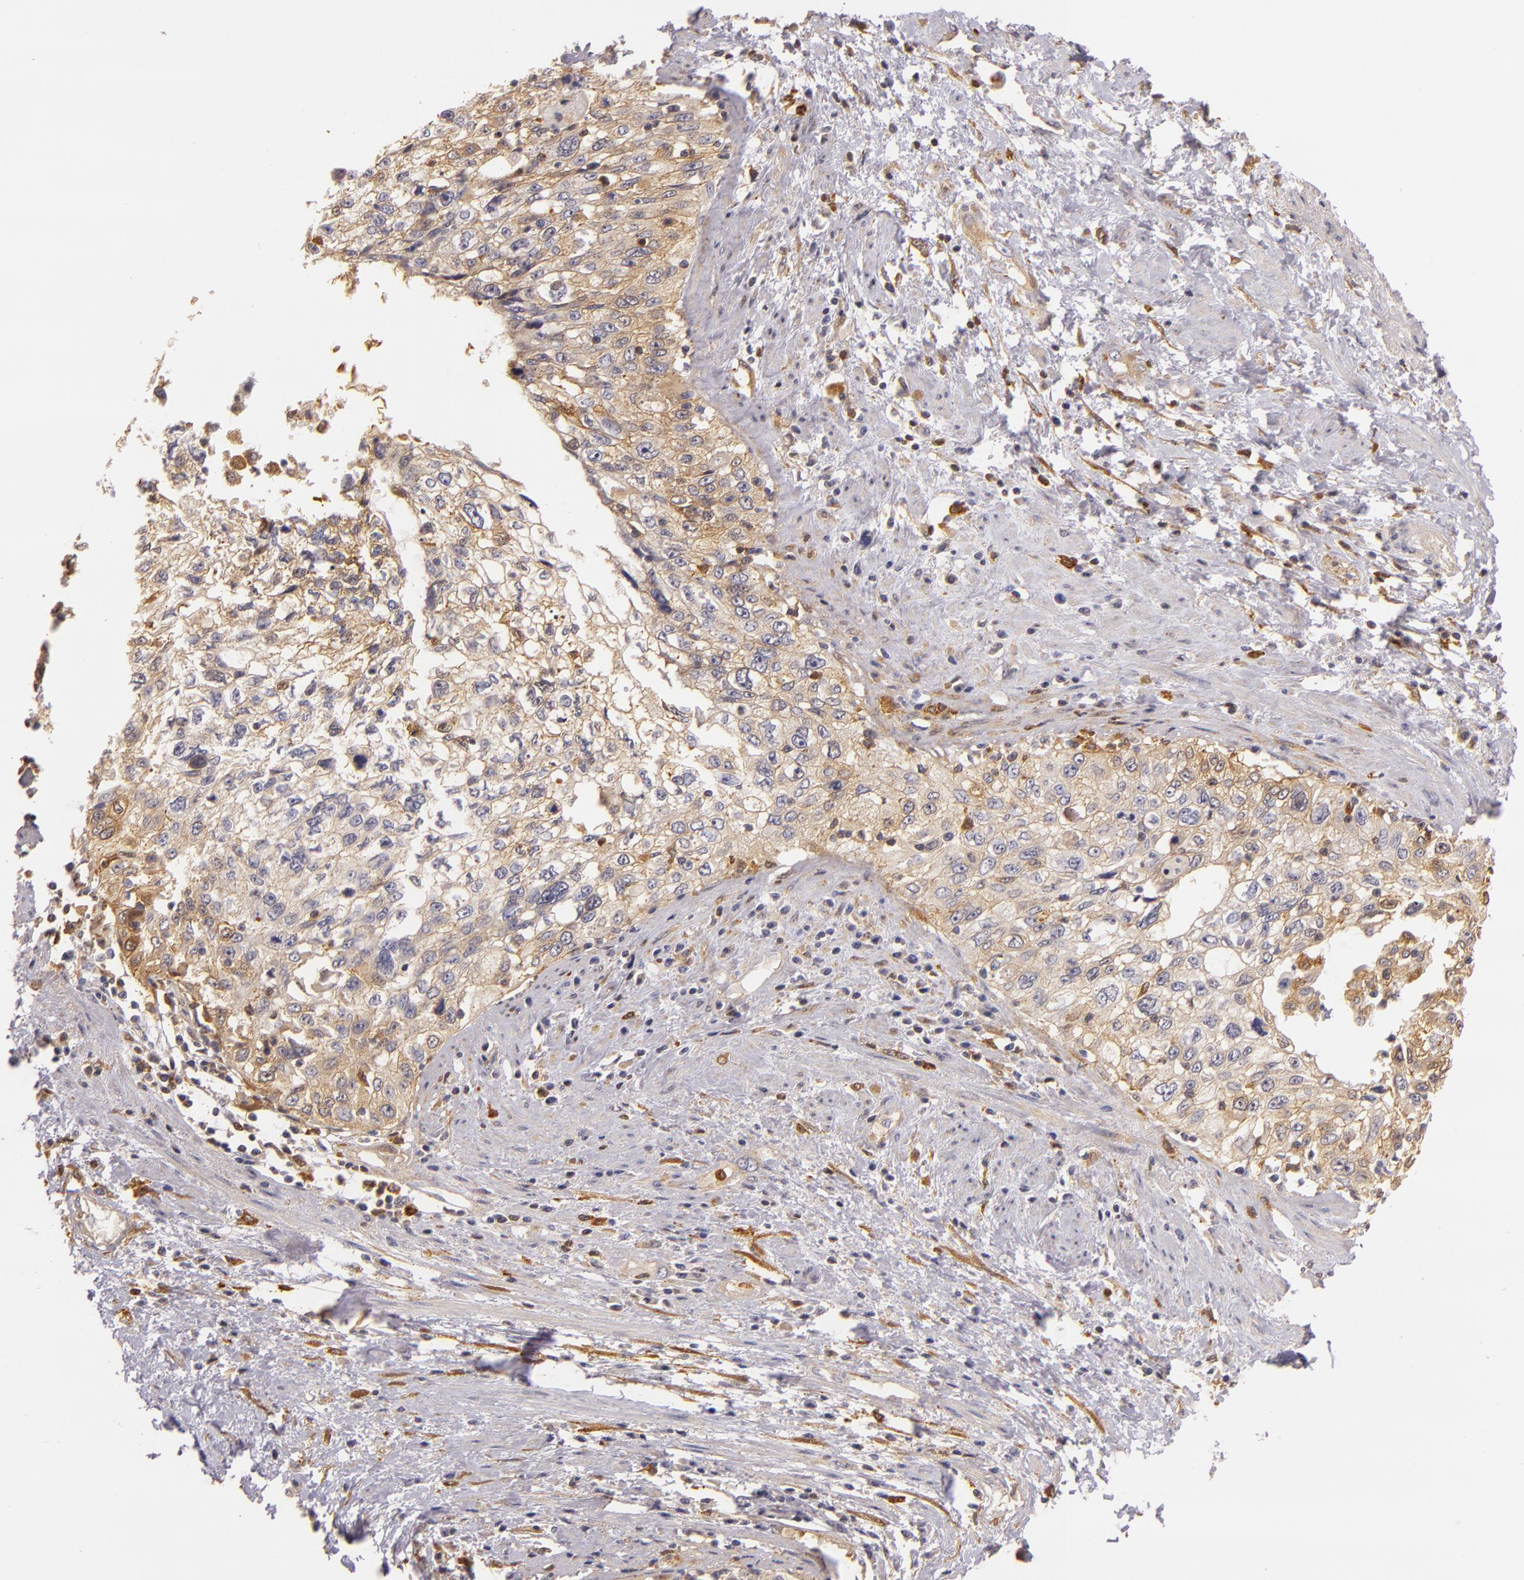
{"staining": {"intensity": "weak", "quantity": ">75%", "location": "cytoplasmic/membranous"}, "tissue": "cervical cancer", "cell_type": "Tumor cells", "image_type": "cancer", "snomed": [{"axis": "morphology", "description": "Squamous cell carcinoma, NOS"}, {"axis": "topography", "description": "Cervix"}], "caption": "An immunohistochemistry (IHC) photomicrograph of tumor tissue is shown. Protein staining in brown shows weak cytoplasmic/membranous positivity in squamous cell carcinoma (cervical) within tumor cells.", "gene": "TOM1", "patient": {"sex": "female", "age": 57}}